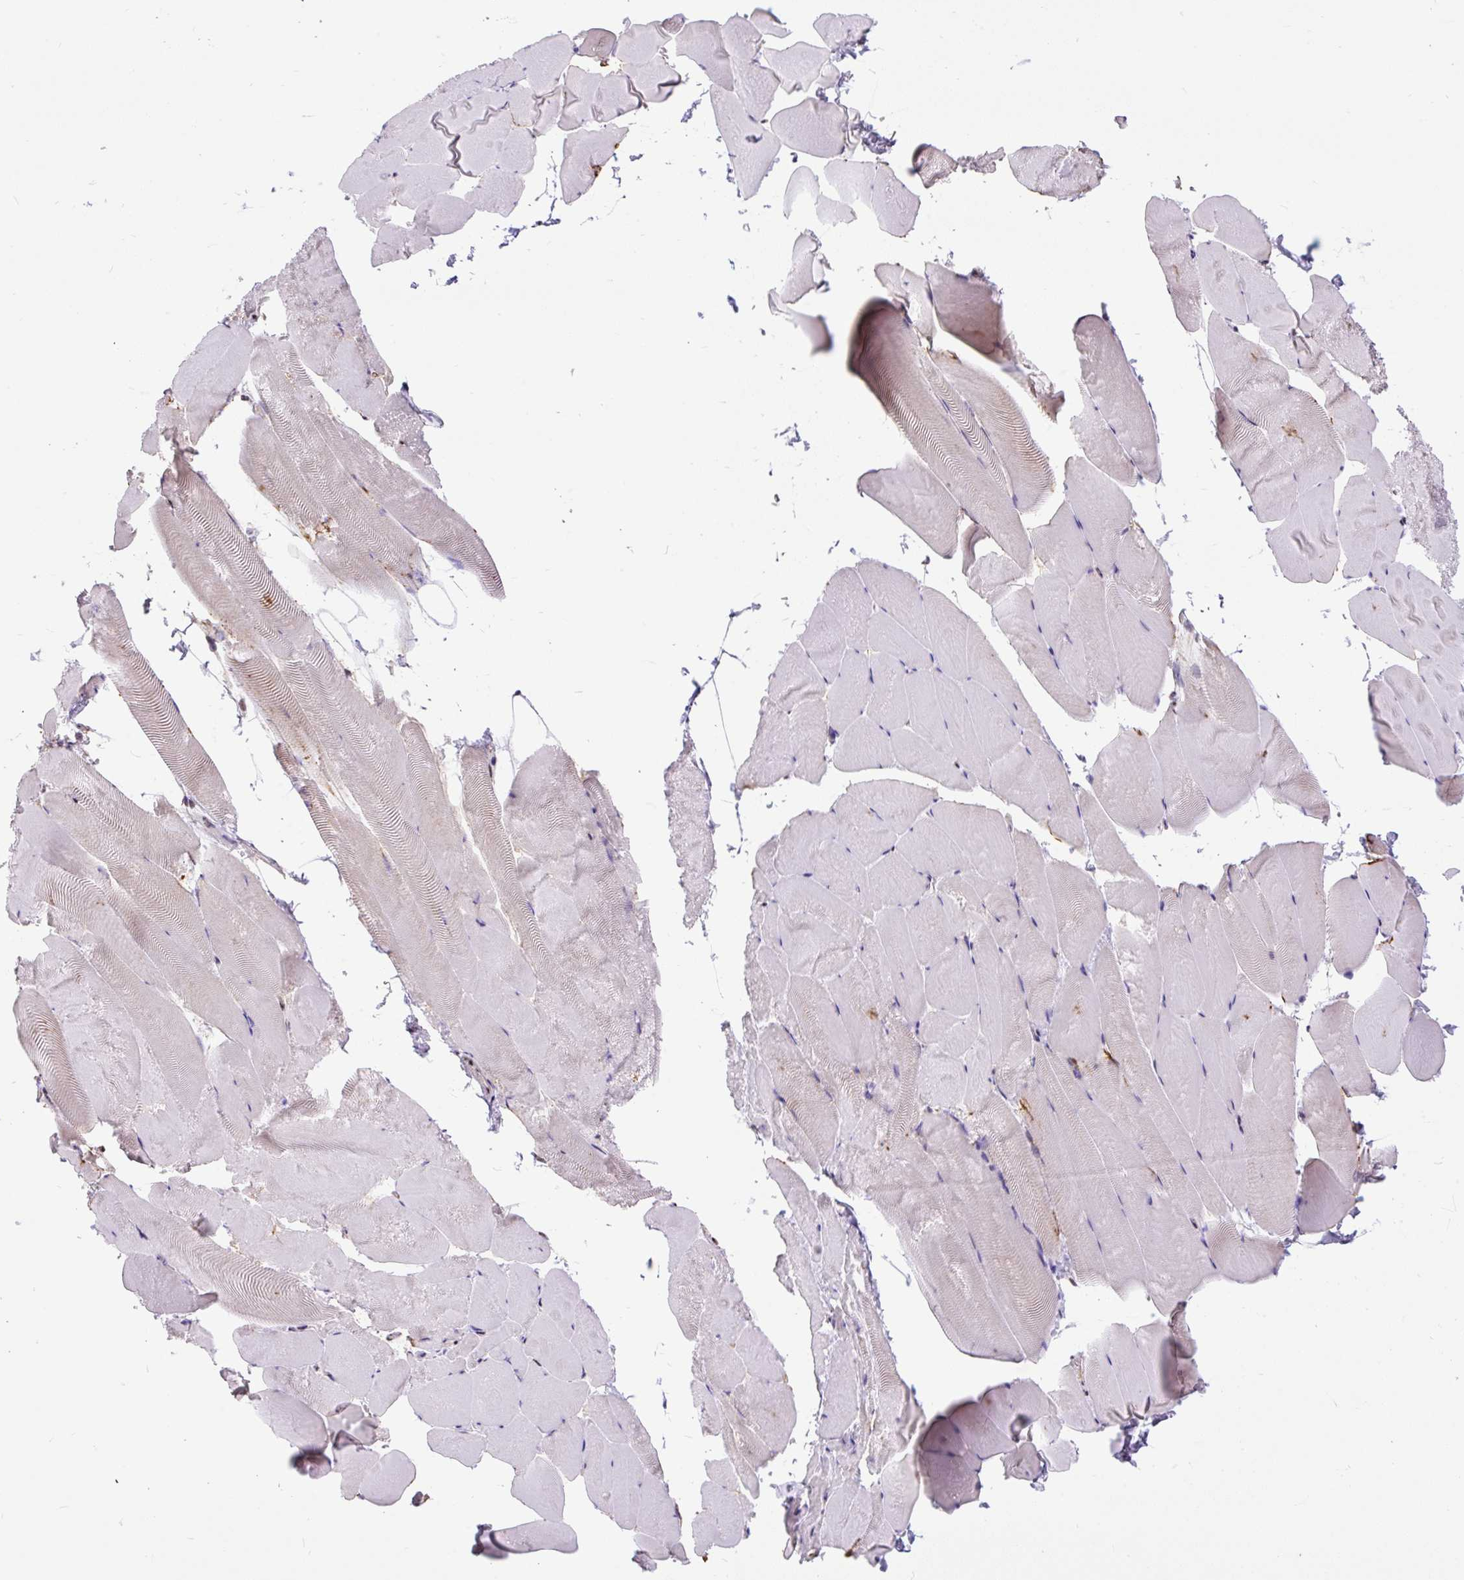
{"staining": {"intensity": "moderate", "quantity": "25%-75%", "location": "nuclear"}, "tissue": "skeletal muscle", "cell_type": "Myocytes", "image_type": "normal", "snomed": [{"axis": "morphology", "description": "Normal tissue, NOS"}, {"axis": "topography", "description": "Skeletal muscle"}], "caption": "IHC of normal human skeletal muscle exhibits medium levels of moderate nuclear staining in approximately 25%-75% of myocytes. (DAB (3,3'-diaminobenzidine) IHC, brown staining for protein, blue staining for nuclei).", "gene": "SMC5", "patient": {"sex": "female", "age": 64}}